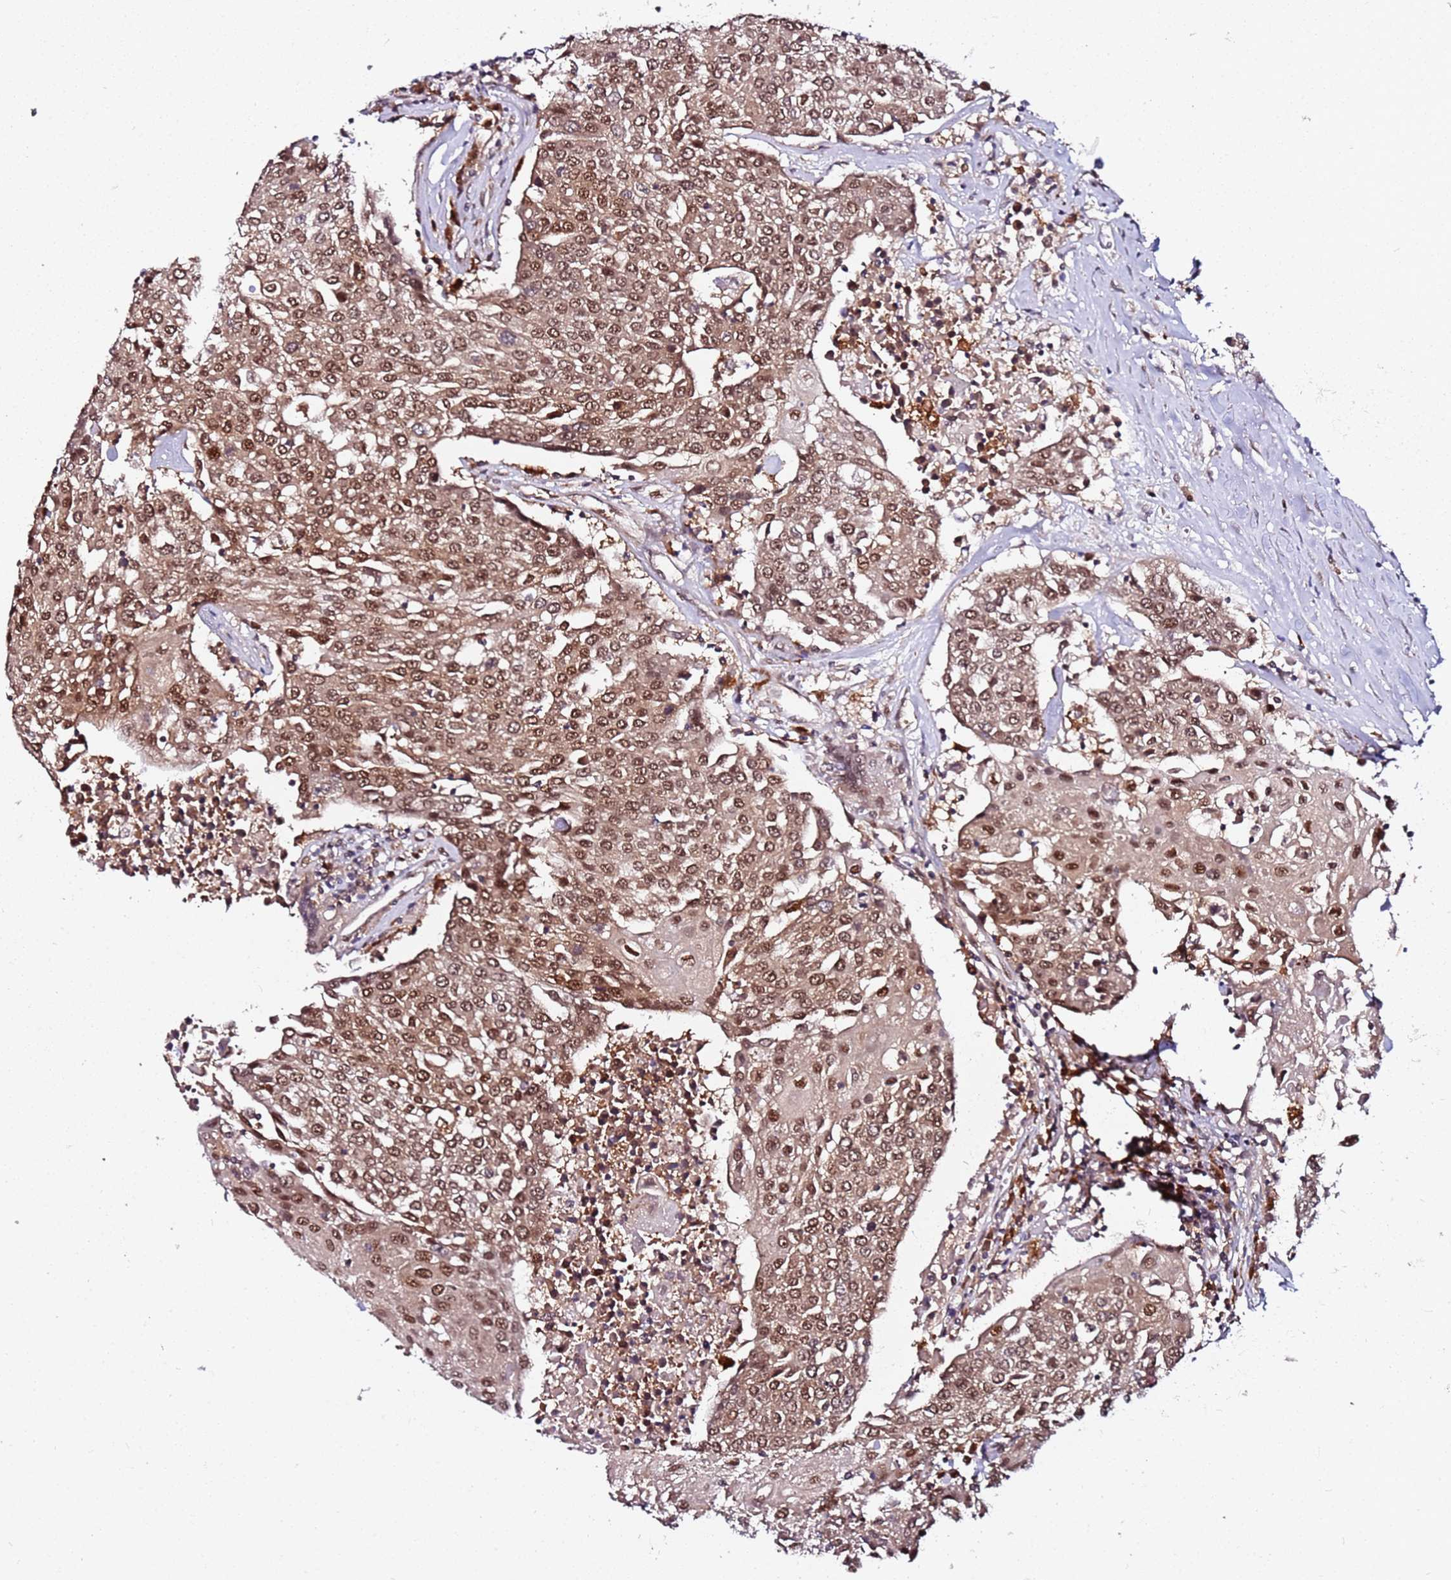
{"staining": {"intensity": "moderate", "quantity": ">75%", "location": "cytoplasmic/membranous,nuclear"}, "tissue": "urothelial cancer", "cell_type": "Tumor cells", "image_type": "cancer", "snomed": [{"axis": "morphology", "description": "Urothelial carcinoma, High grade"}, {"axis": "topography", "description": "Urinary bladder"}], "caption": "This is an image of immunohistochemistry (IHC) staining of urothelial cancer, which shows moderate staining in the cytoplasmic/membranous and nuclear of tumor cells.", "gene": "RGS18", "patient": {"sex": "female", "age": 85}}